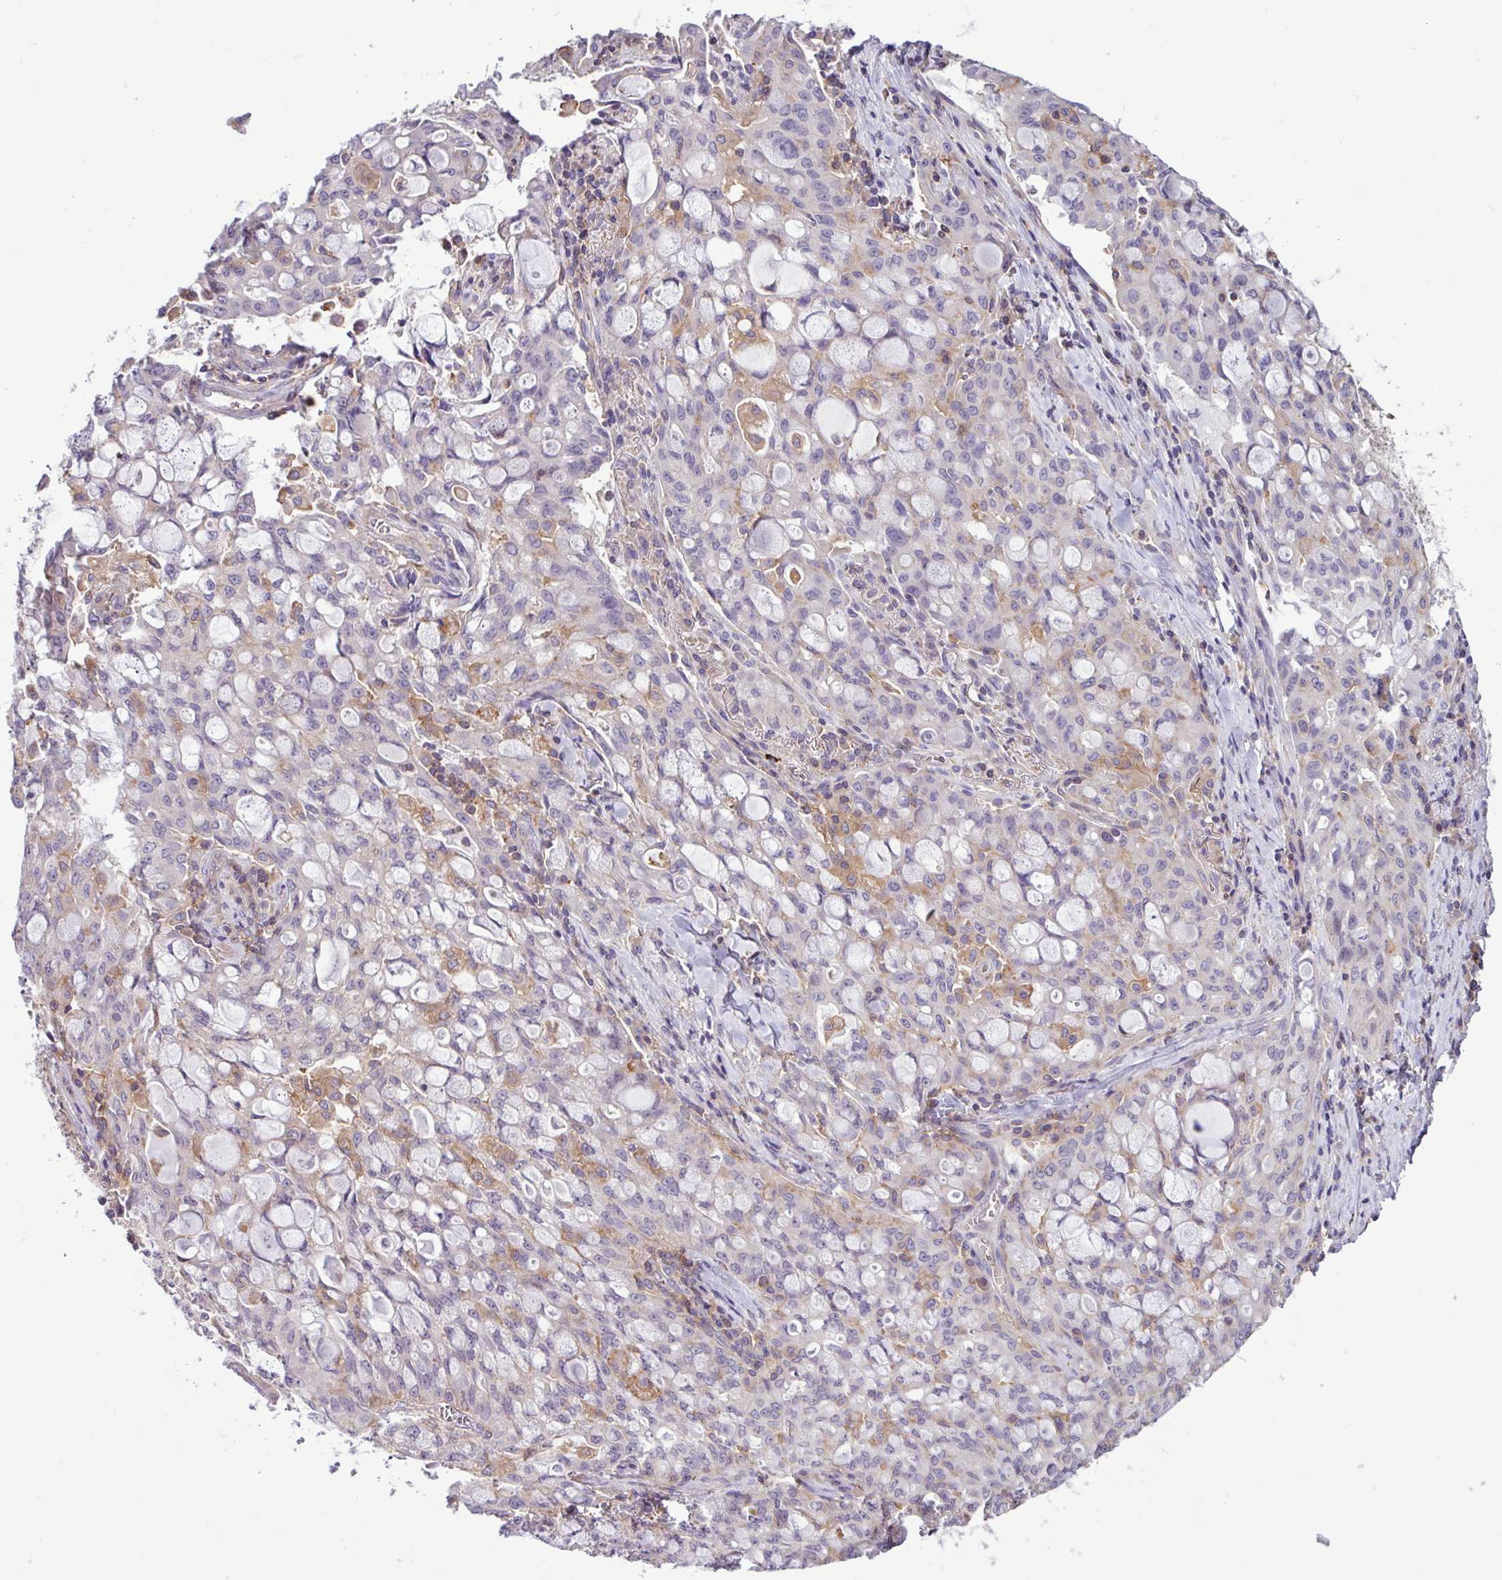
{"staining": {"intensity": "negative", "quantity": "none", "location": "none"}, "tissue": "lung cancer", "cell_type": "Tumor cells", "image_type": "cancer", "snomed": [{"axis": "morphology", "description": "Adenocarcinoma, NOS"}, {"axis": "topography", "description": "Lung"}], "caption": "The histopathology image demonstrates no significant expression in tumor cells of lung cancer (adenocarcinoma). Brightfield microscopy of immunohistochemistry (IHC) stained with DAB (brown) and hematoxylin (blue), captured at high magnification.", "gene": "ACTR3", "patient": {"sex": "female", "age": 44}}